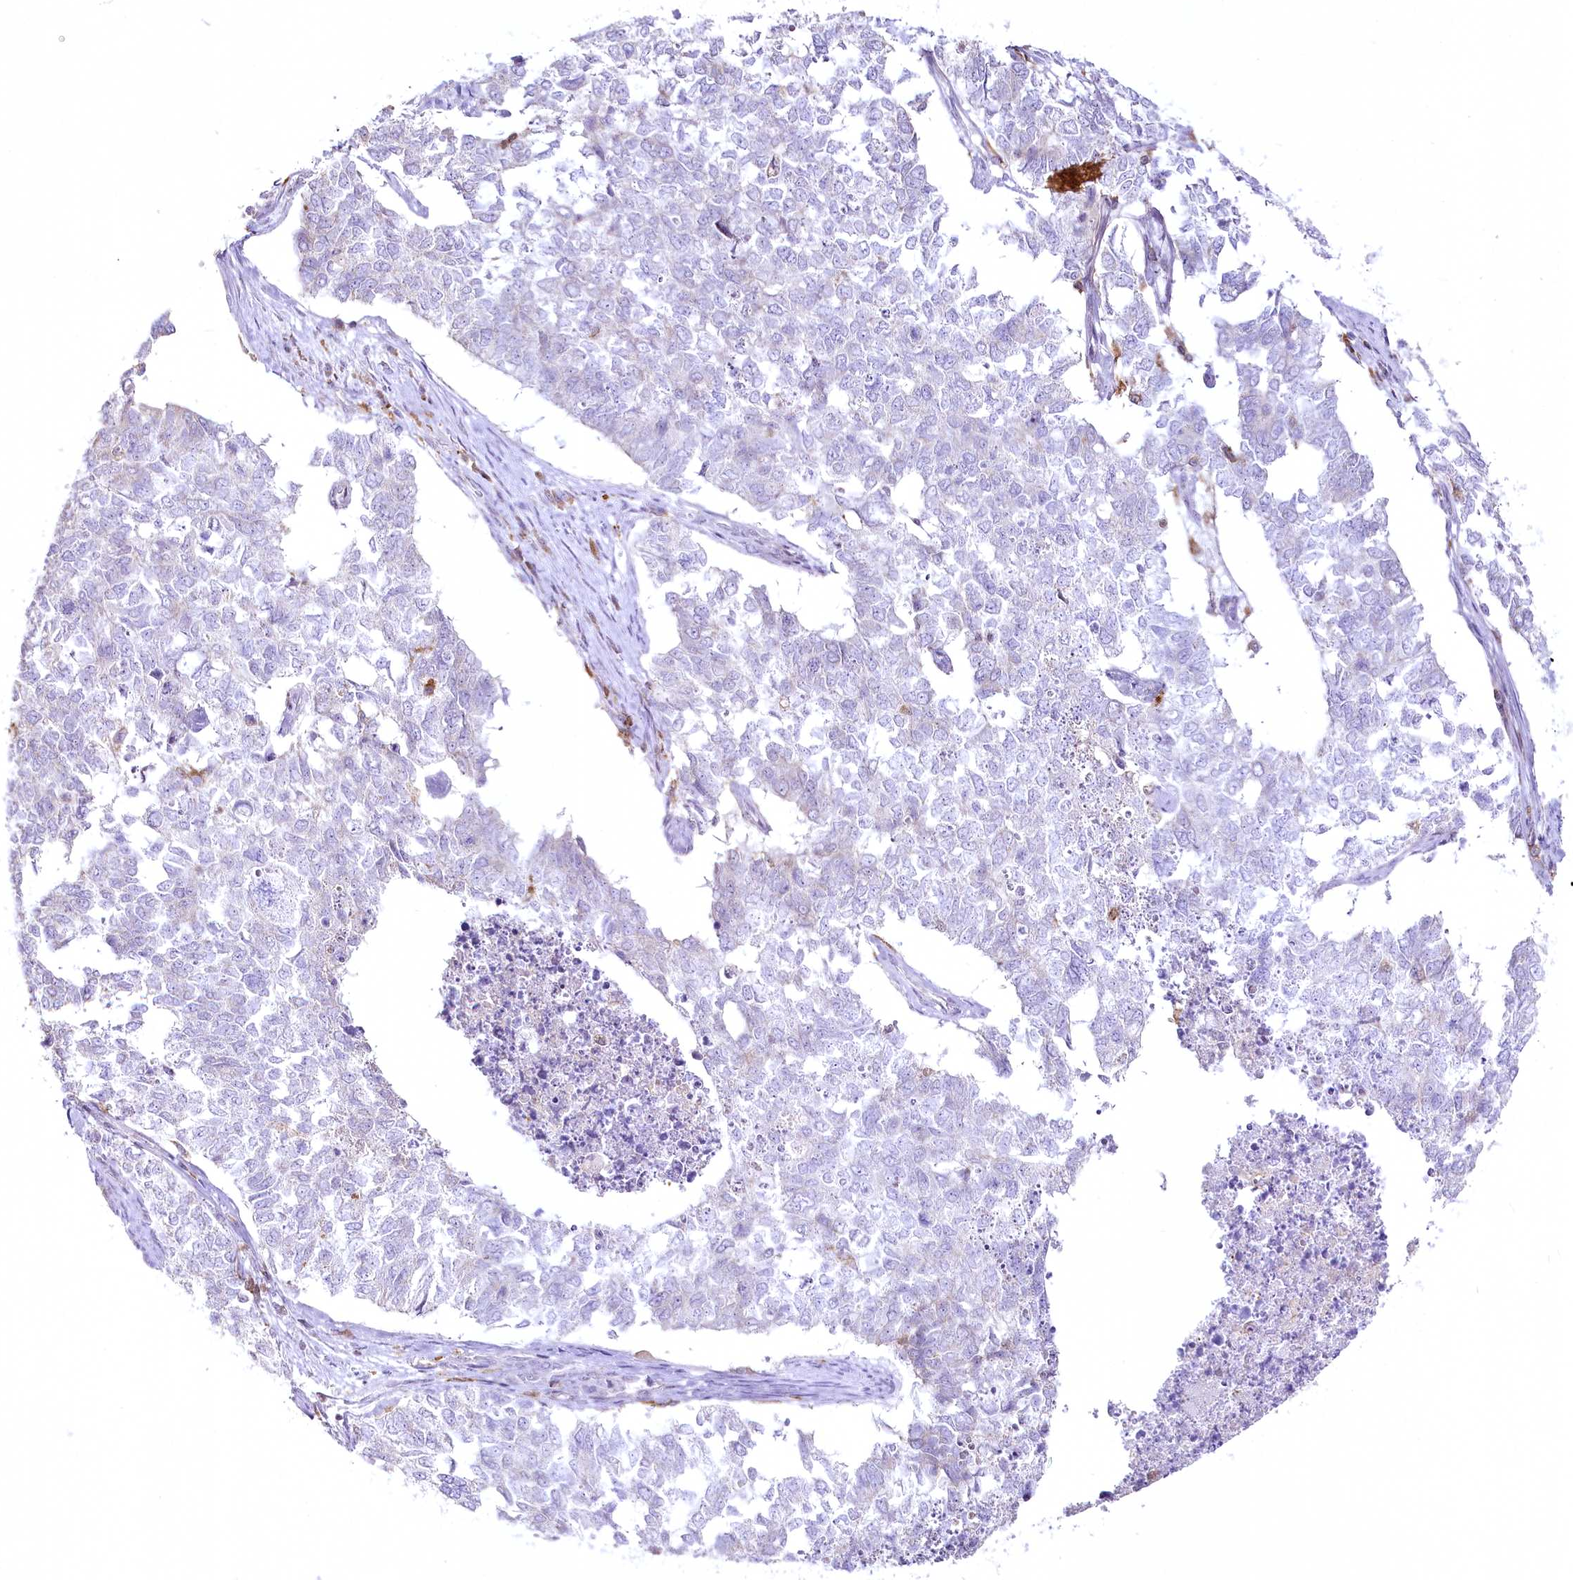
{"staining": {"intensity": "negative", "quantity": "none", "location": "none"}, "tissue": "cervical cancer", "cell_type": "Tumor cells", "image_type": "cancer", "snomed": [{"axis": "morphology", "description": "Squamous cell carcinoma, NOS"}, {"axis": "topography", "description": "Cervix"}], "caption": "Image shows no significant protein expression in tumor cells of cervical cancer (squamous cell carcinoma).", "gene": "DOCK2", "patient": {"sex": "female", "age": 63}}